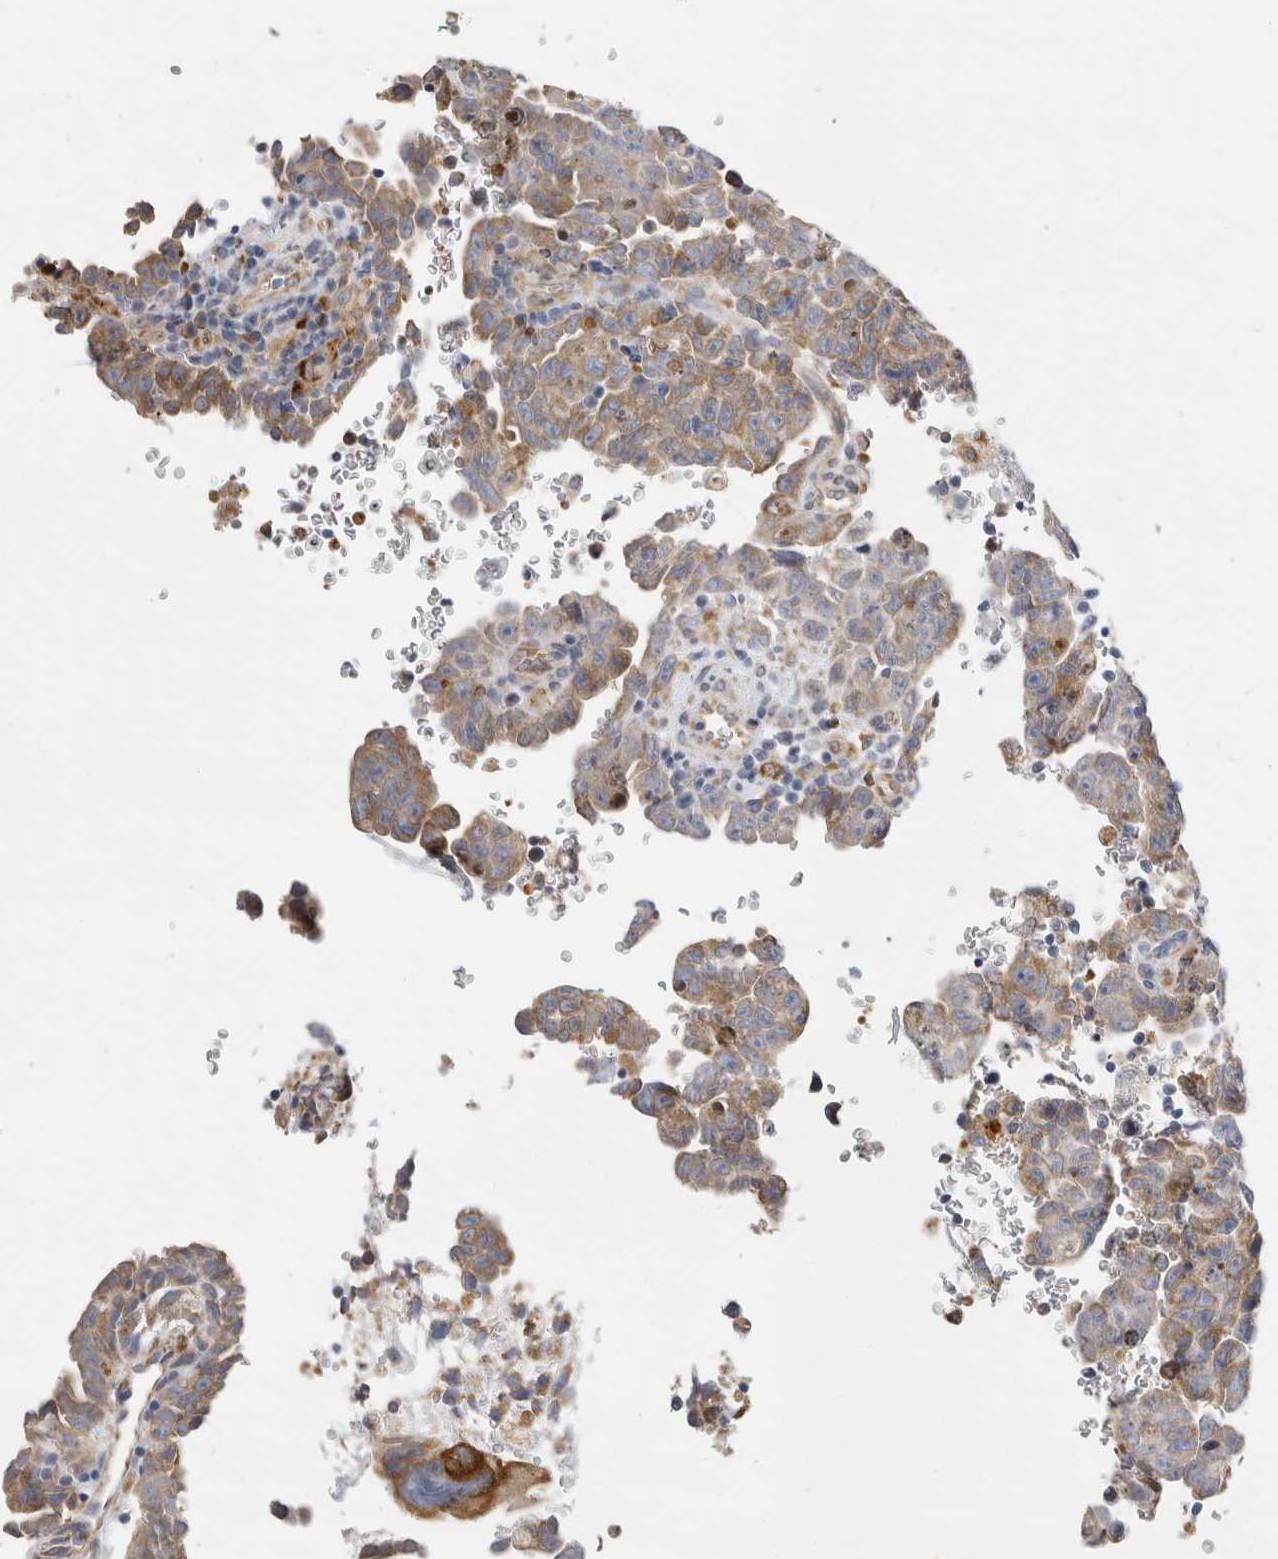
{"staining": {"intensity": "moderate", "quantity": ">75%", "location": "cytoplasmic/membranous"}, "tissue": "testis cancer", "cell_type": "Tumor cells", "image_type": "cancer", "snomed": [{"axis": "morphology", "description": "Carcinoma, Embryonal, NOS"}, {"axis": "topography", "description": "Testis"}], "caption": "A histopathology image showing moderate cytoplasmic/membranous positivity in approximately >75% of tumor cells in testis cancer (embryonal carcinoma), as visualized by brown immunohistochemical staining.", "gene": "RPN2", "patient": {"sex": "male", "age": 28}}